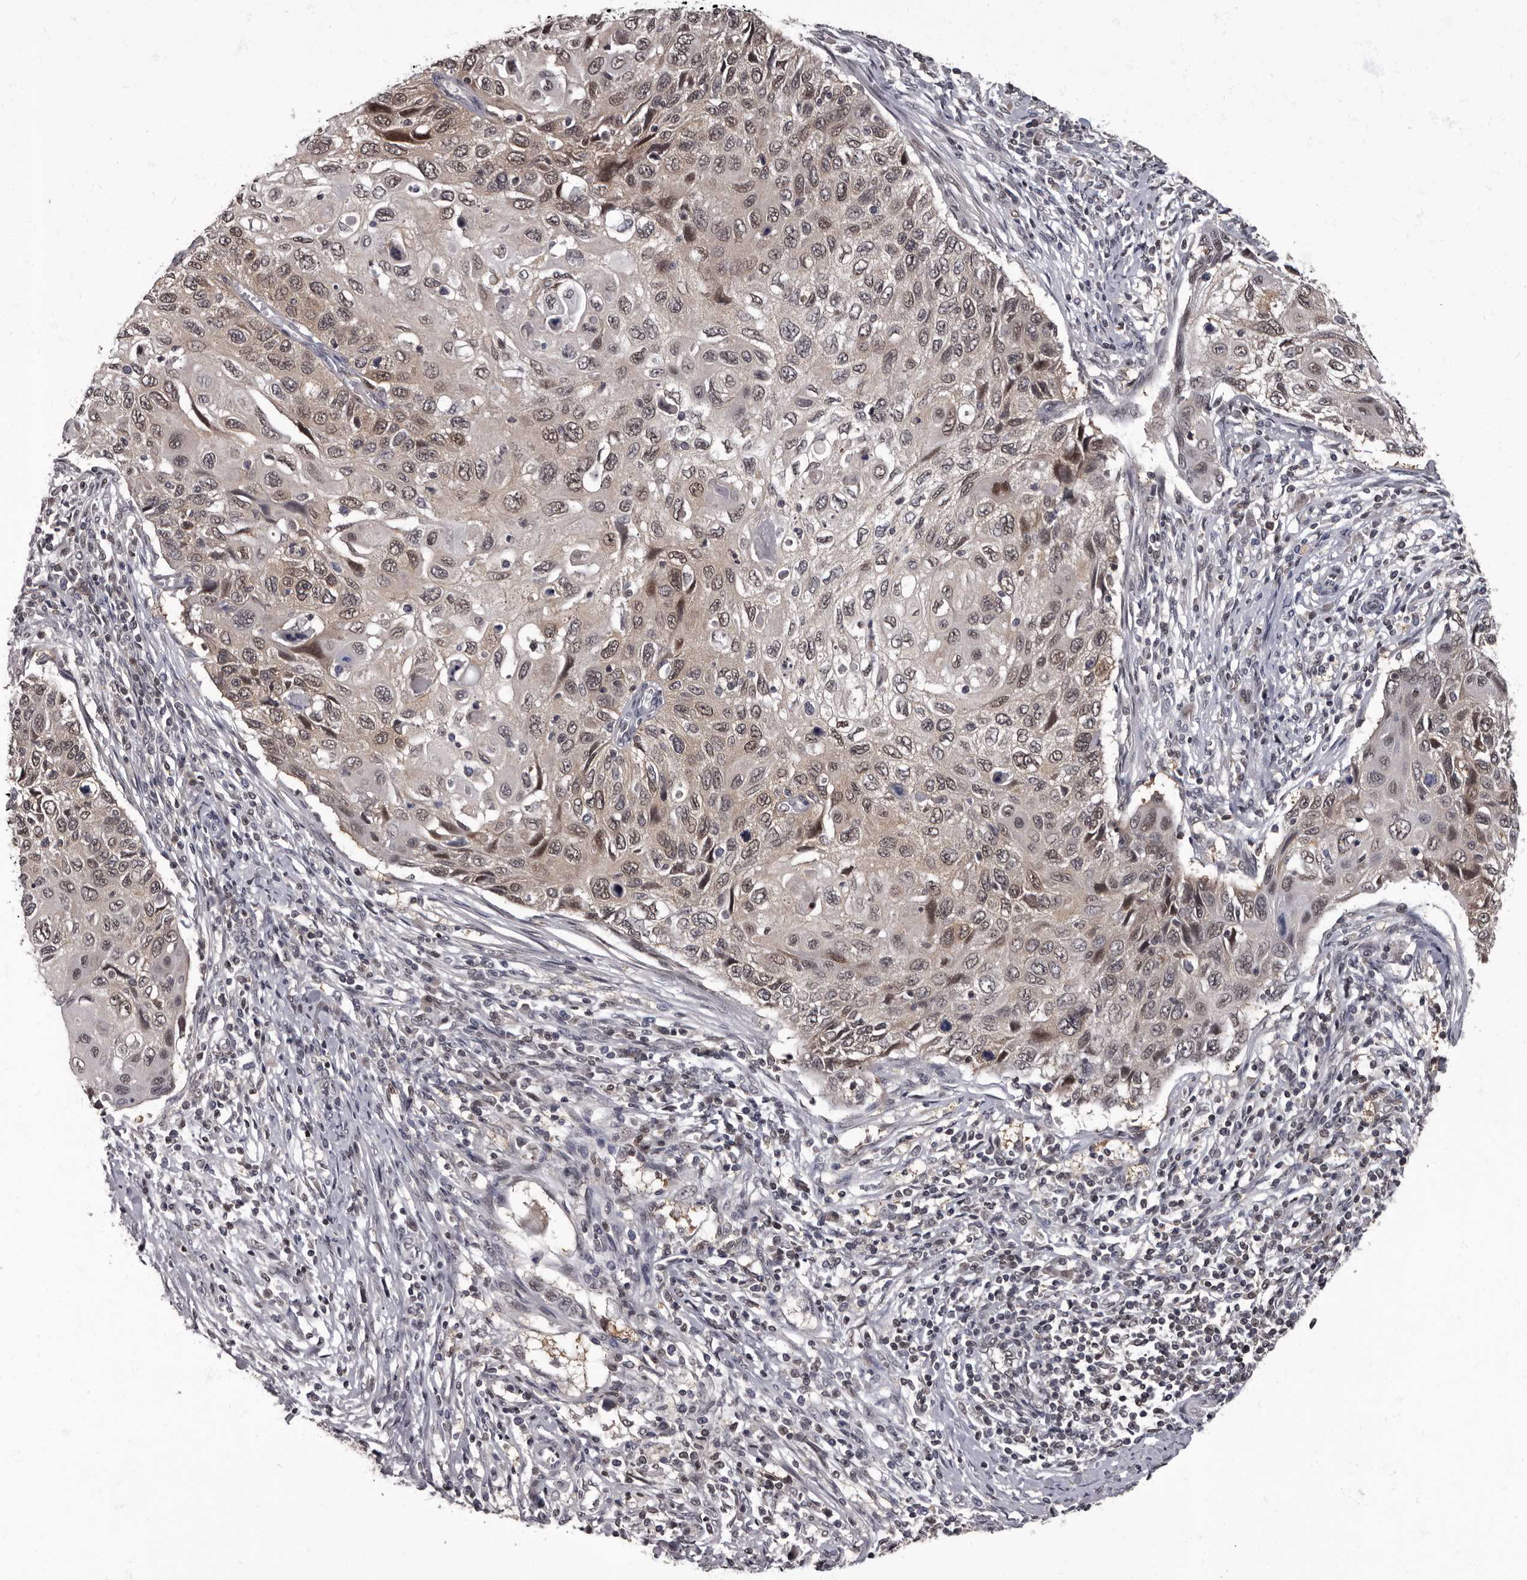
{"staining": {"intensity": "weak", "quantity": ">75%", "location": "nuclear"}, "tissue": "cervical cancer", "cell_type": "Tumor cells", "image_type": "cancer", "snomed": [{"axis": "morphology", "description": "Squamous cell carcinoma, NOS"}, {"axis": "topography", "description": "Cervix"}], "caption": "The photomicrograph reveals staining of squamous cell carcinoma (cervical), revealing weak nuclear protein expression (brown color) within tumor cells. (Brightfield microscopy of DAB IHC at high magnification).", "gene": "C1orf50", "patient": {"sex": "female", "age": 70}}